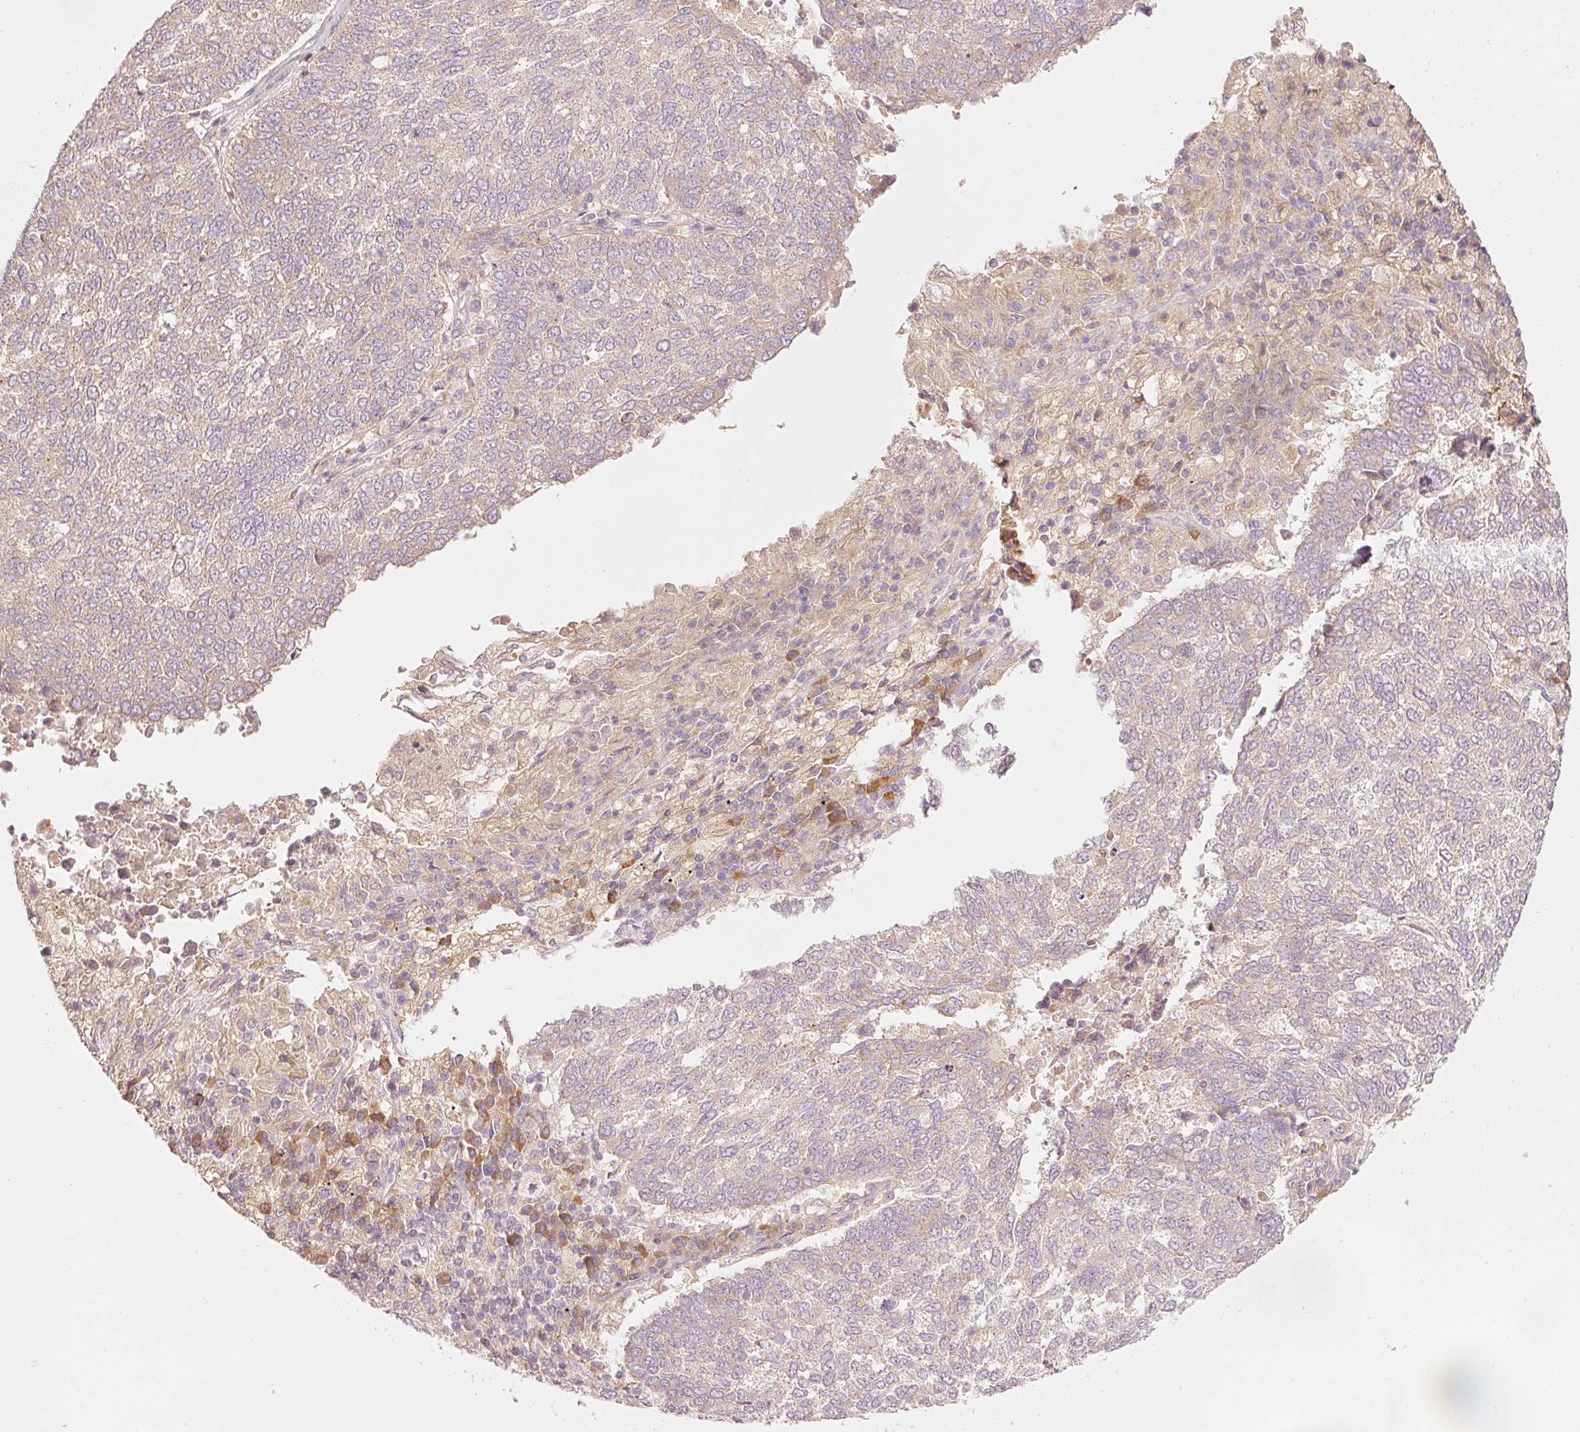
{"staining": {"intensity": "weak", "quantity": "<25%", "location": "cytoplasmic/membranous"}, "tissue": "lung cancer", "cell_type": "Tumor cells", "image_type": "cancer", "snomed": [{"axis": "morphology", "description": "Squamous cell carcinoma, NOS"}, {"axis": "topography", "description": "Lung"}], "caption": "An IHC histopathology image of lung squamous cell carcinoma is shown. There is no staining in tumor cells of lung squamous cell carcinoma.", "gene": "MAP10", "patient": {"sex": "male", "age": 73}}